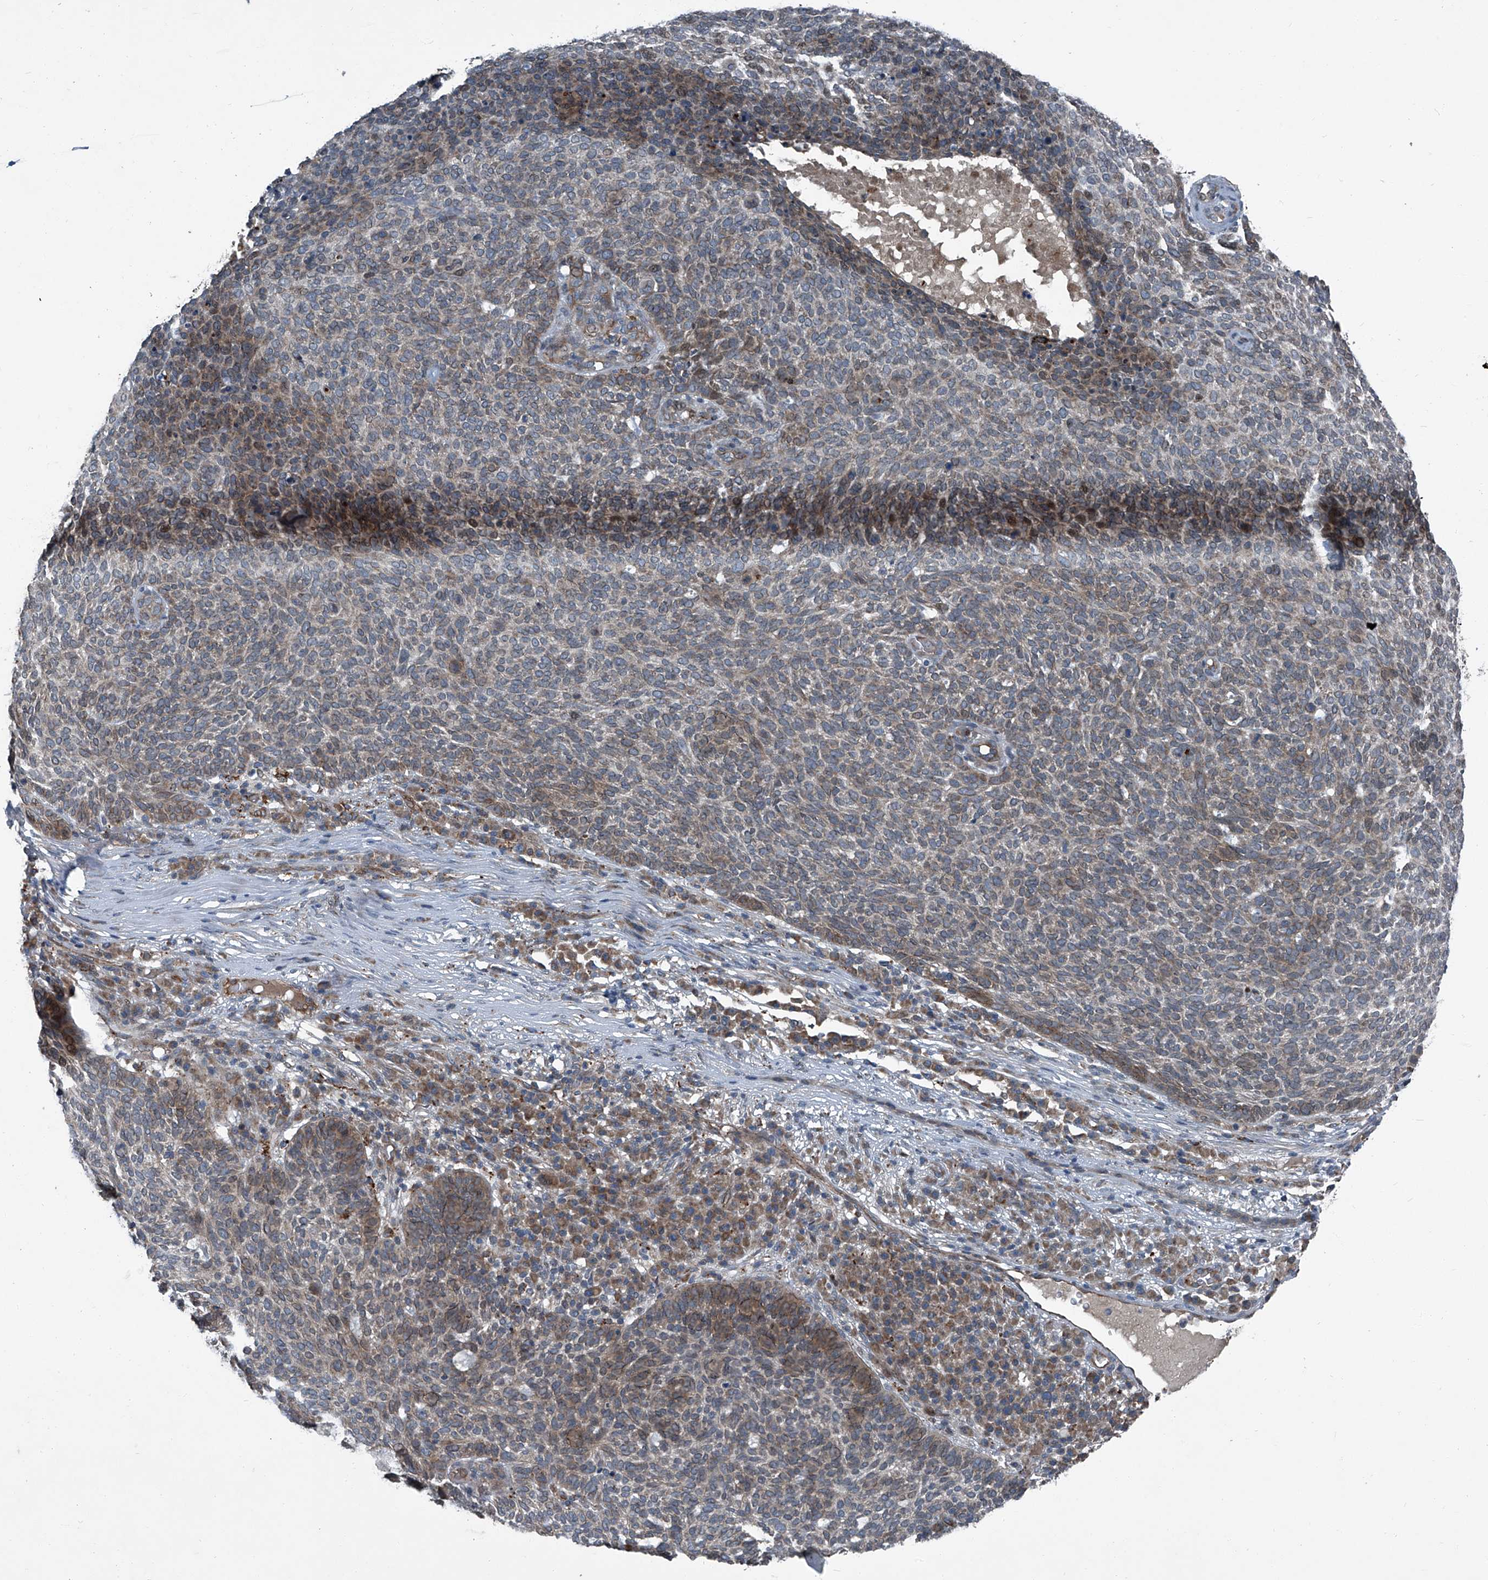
{"staining": {"intensity": "weak", "quantity": "25%-75%", "location": "cytoplasmic/membranous"}, "tissue": "skin cancer", "cell_type": "Tumor cells", "image_type": "cancer", "snomed": [{"axis": "morphology", "description": "Squamous cell carcinoma, NOS"}, {"axis": "topography", "description": "Skin"}], "caption": "The photomicrograph reveals a brown stain indicating the presence of a protein in the cytoplasmic/membranous of tumor cells in skin squamous cell carcinoma.", "gene": "SENP2", "patient": {"sex": "female", "age": 90}}